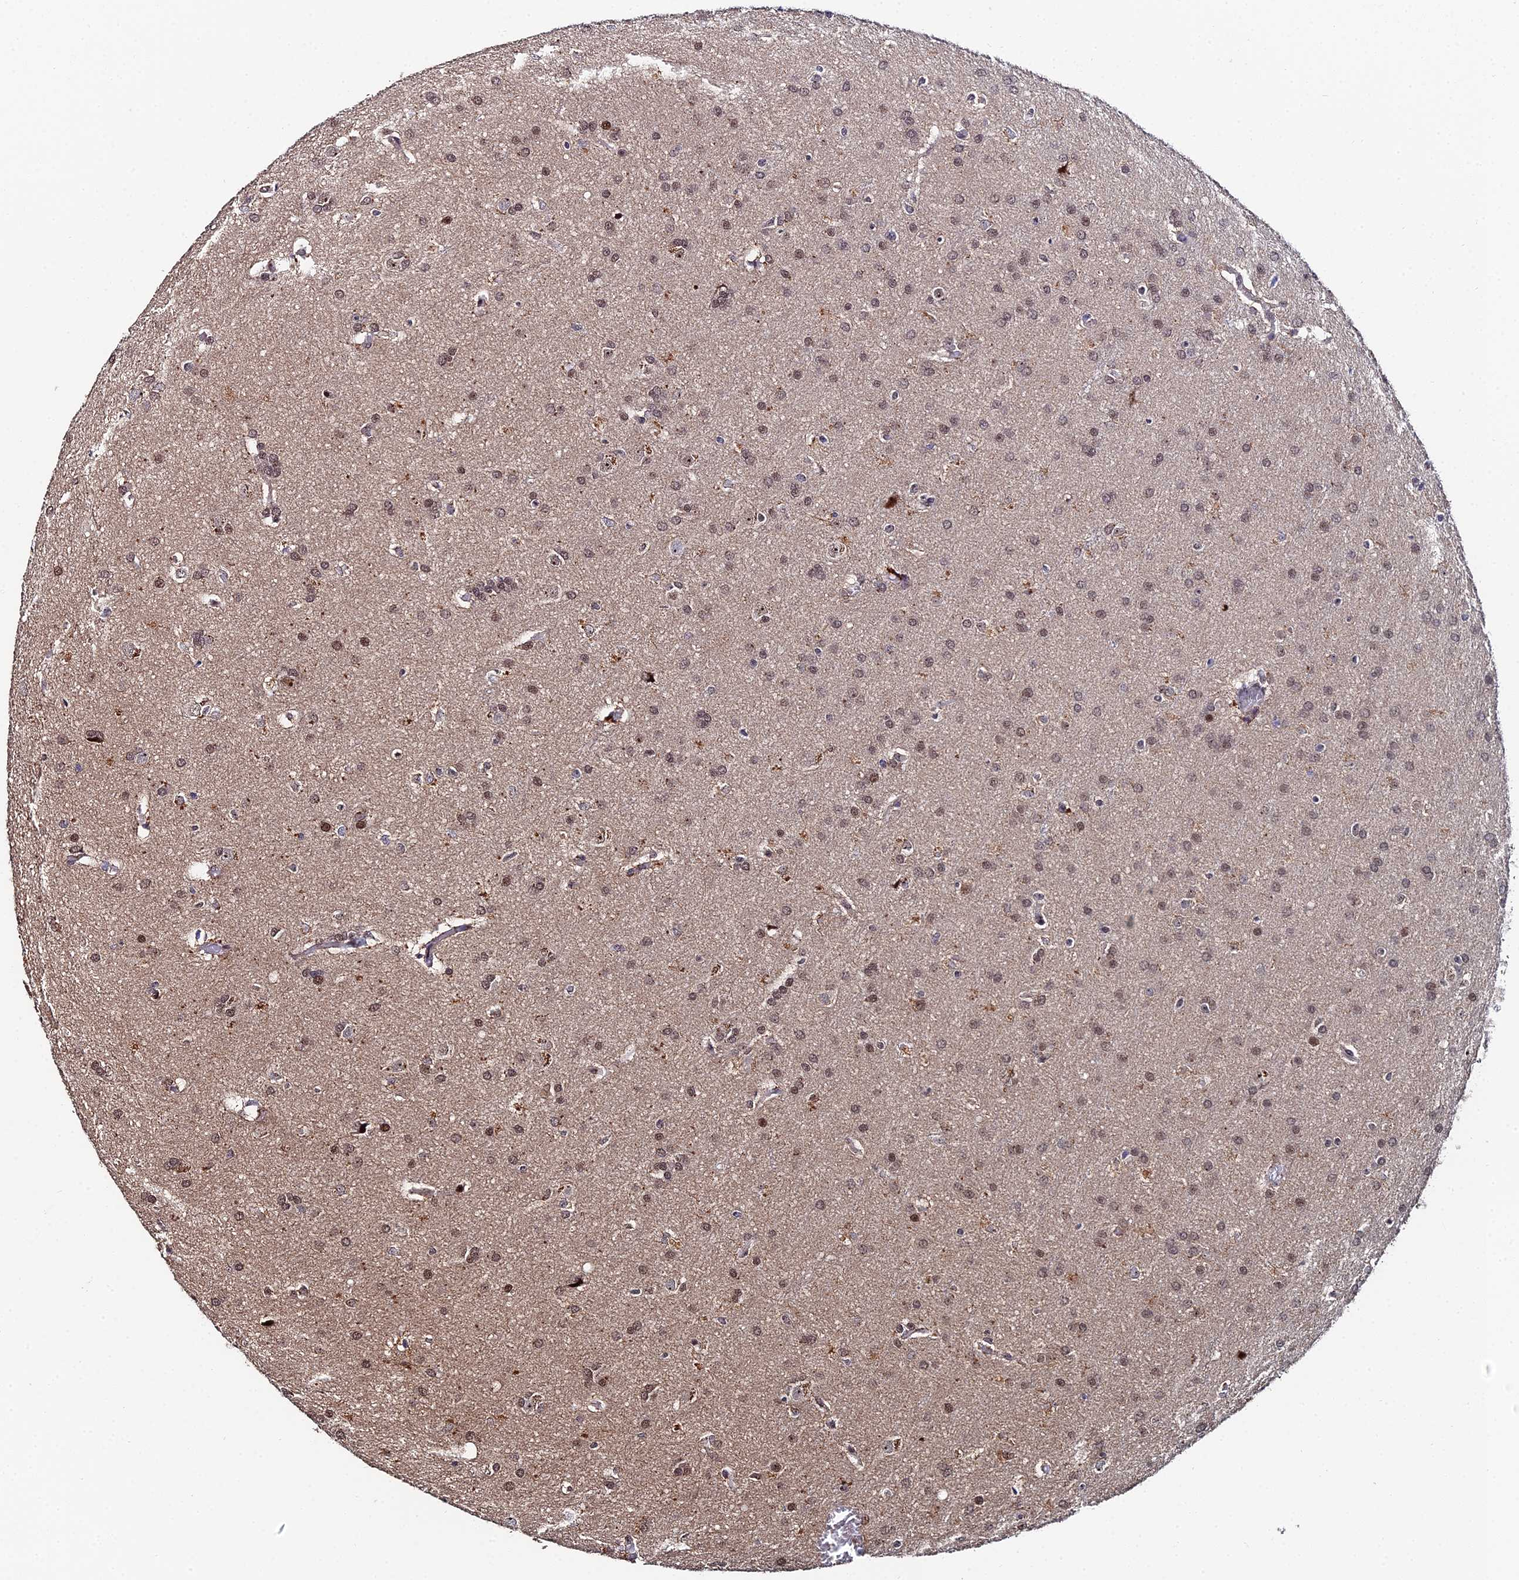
{"staining": {"intensity": "moderate", "quantity": ">75%", "location": "nuclear"}, "tissue": "glioma", "cell_type": "Tumor cells", "image_type": "cancer", "snomed": [{"axis": "morphology", "description": "Glioma, malignant, Low grade"}, {"axis": "topography", "description": "Brain"}], "caption": "A histopathology image of glioma stained for a protein displays moderate nuclear brown staining in tumor cells.", "gene": "TIFA", "patient": {"sex": "female", "age": 32}}